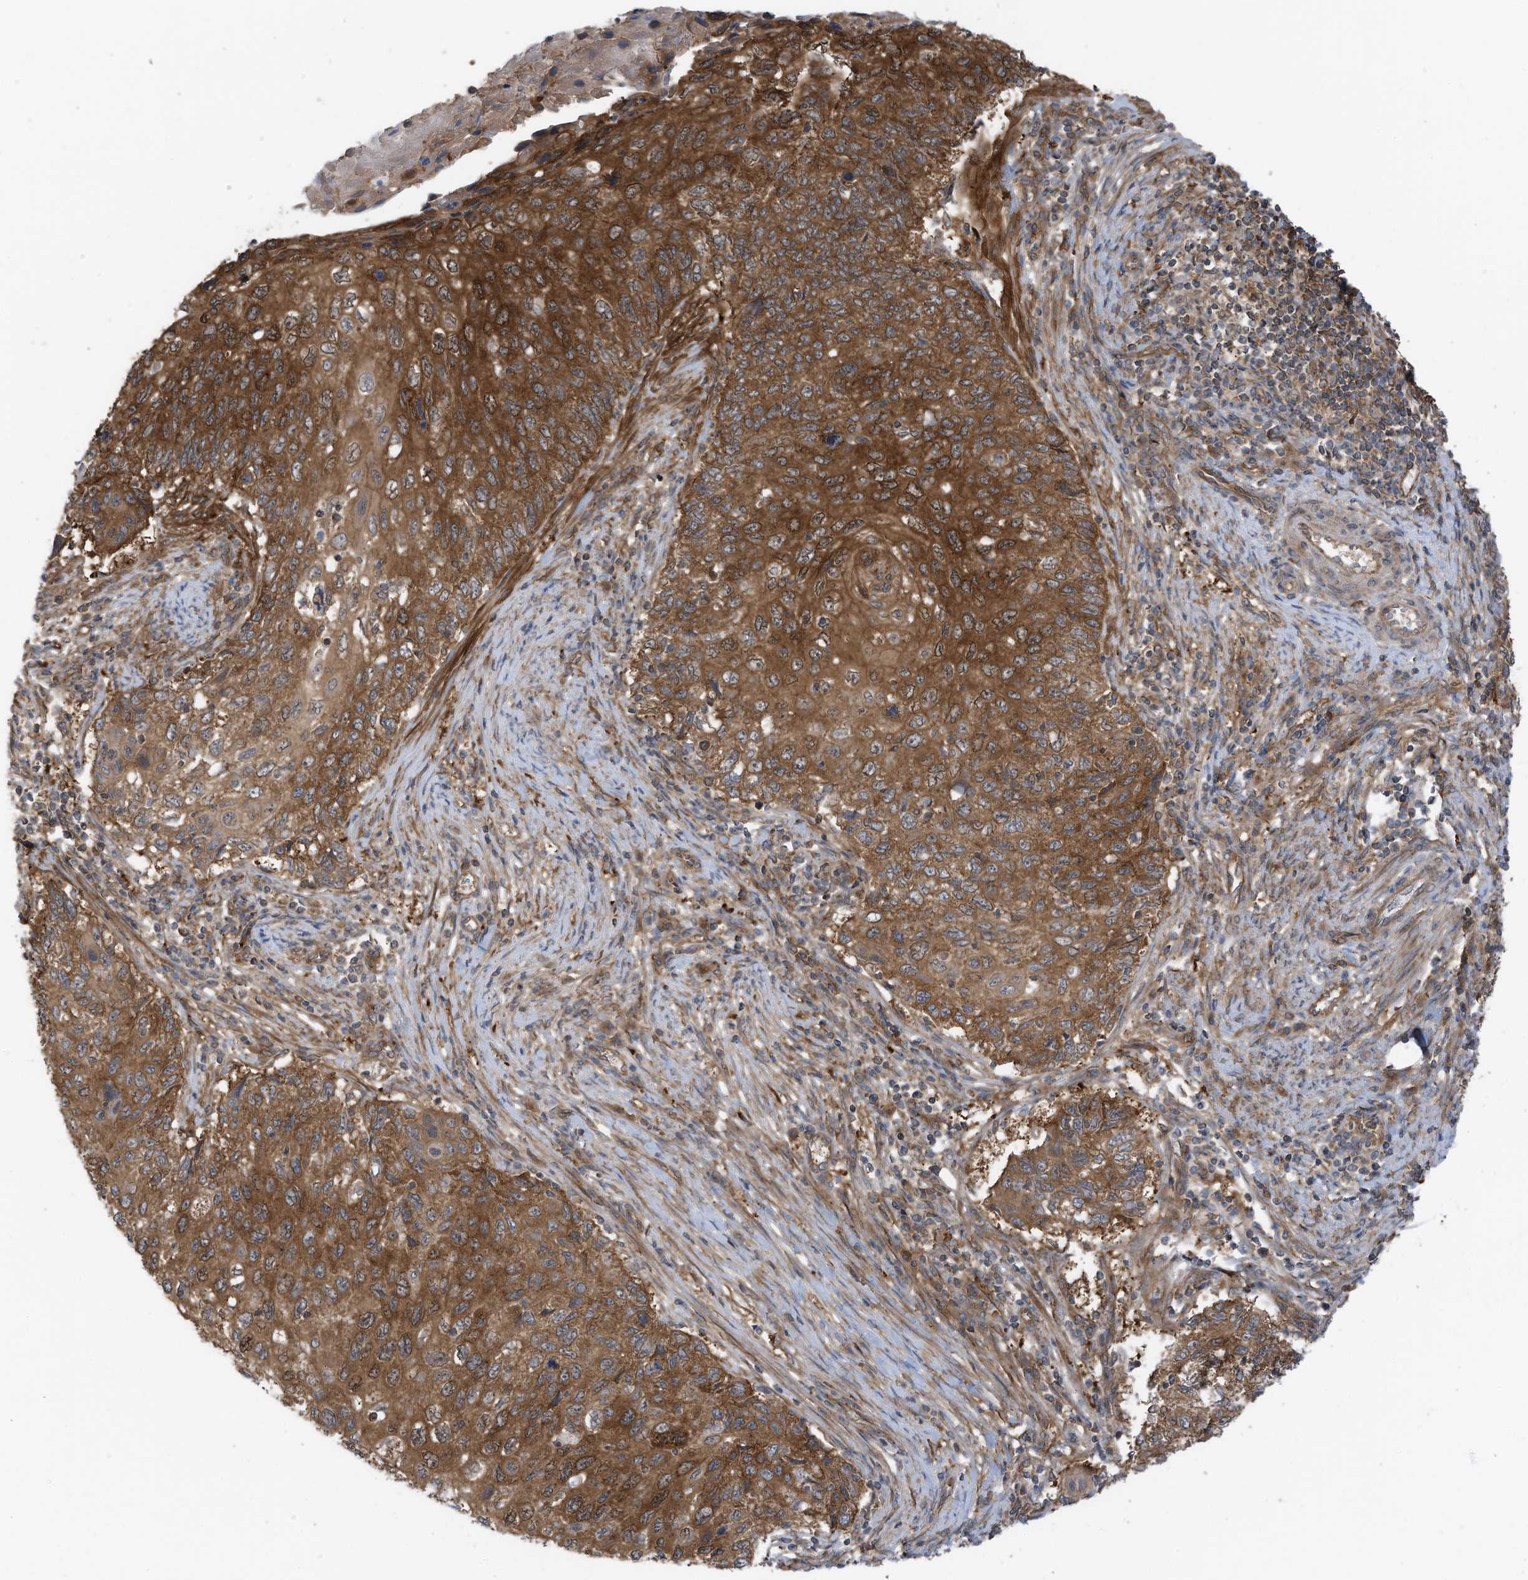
{"staining": {"intensity": "strong", "quantity": ">75%", "location": "cytoplasmic/membranous"}, "tissue": "cervical cancer", "cell_type": "Tumor cells", "image_type": "cancer", "snomed": [{"axis": "morphology", "description": "Squamous cell carcinoma, NOS"}, {"axis": "topography", "description": "Cervix"}], "caption": "Immunohistochemistry histopathology image of cervical cancer stained for a protein (brown), which displays high levels of strong cytoplasmic/membranous expression in about >75% of tumor cells.", "gene": "REPS1", "patient": {"sex": "female", "age": 70}}